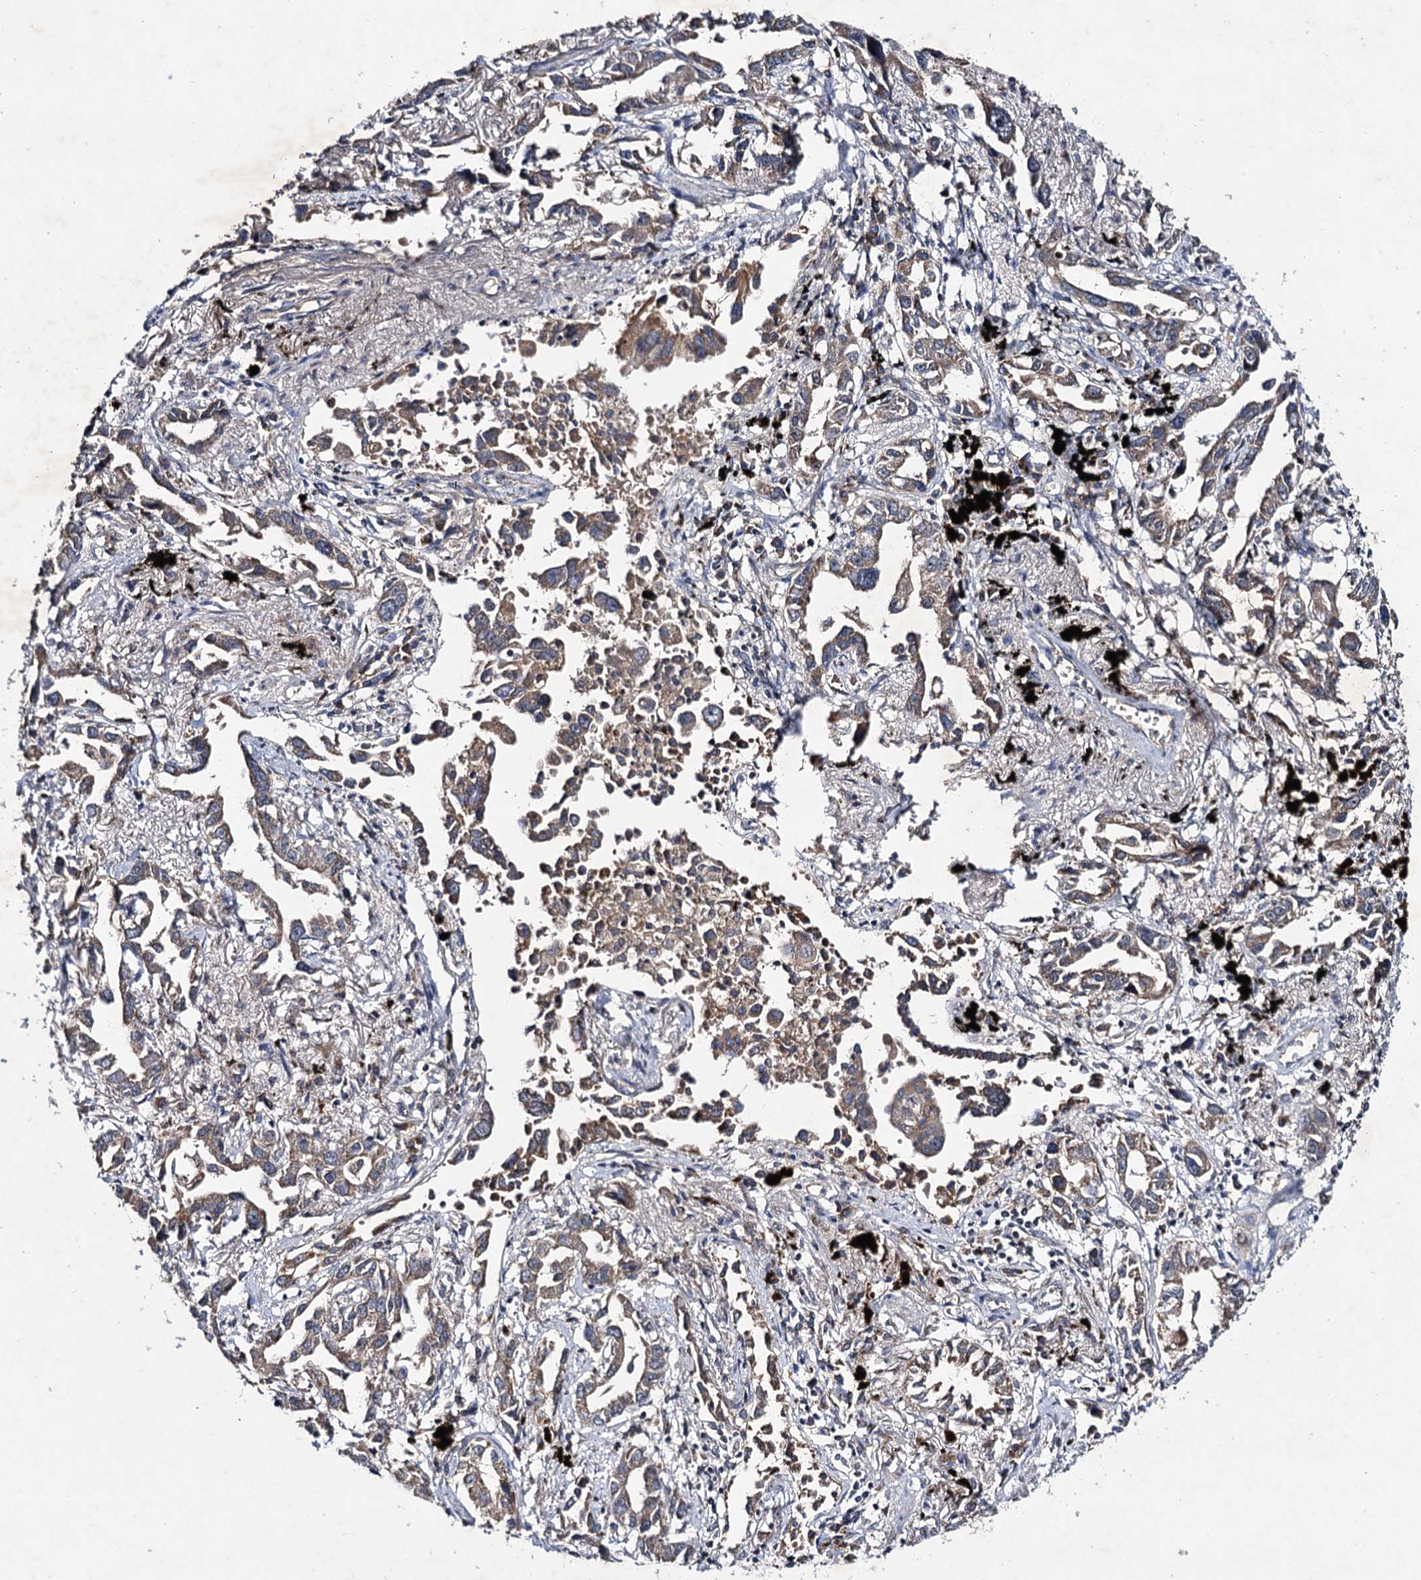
{"staining": {"intensity": "weak", "quantity": ">75%", "location": "cytoplasmic/membranous"}, "tissue": "lung cancer", "cell_type": "Tumor cells", "image_type": "cancer", "snomed": [{"axis": "morphology", "description": "Adenocarcinoma, NOS"}, {"axis": "topography", "description": "Lung"}], "caption": "A brown stain highlights weak cytoplasmic/membranous staining of a protein in human lung cancer (adenocarcinoma) tumor cells.", "gene": "VPS37D", "patient": {"sex": "male", "age": 67}}